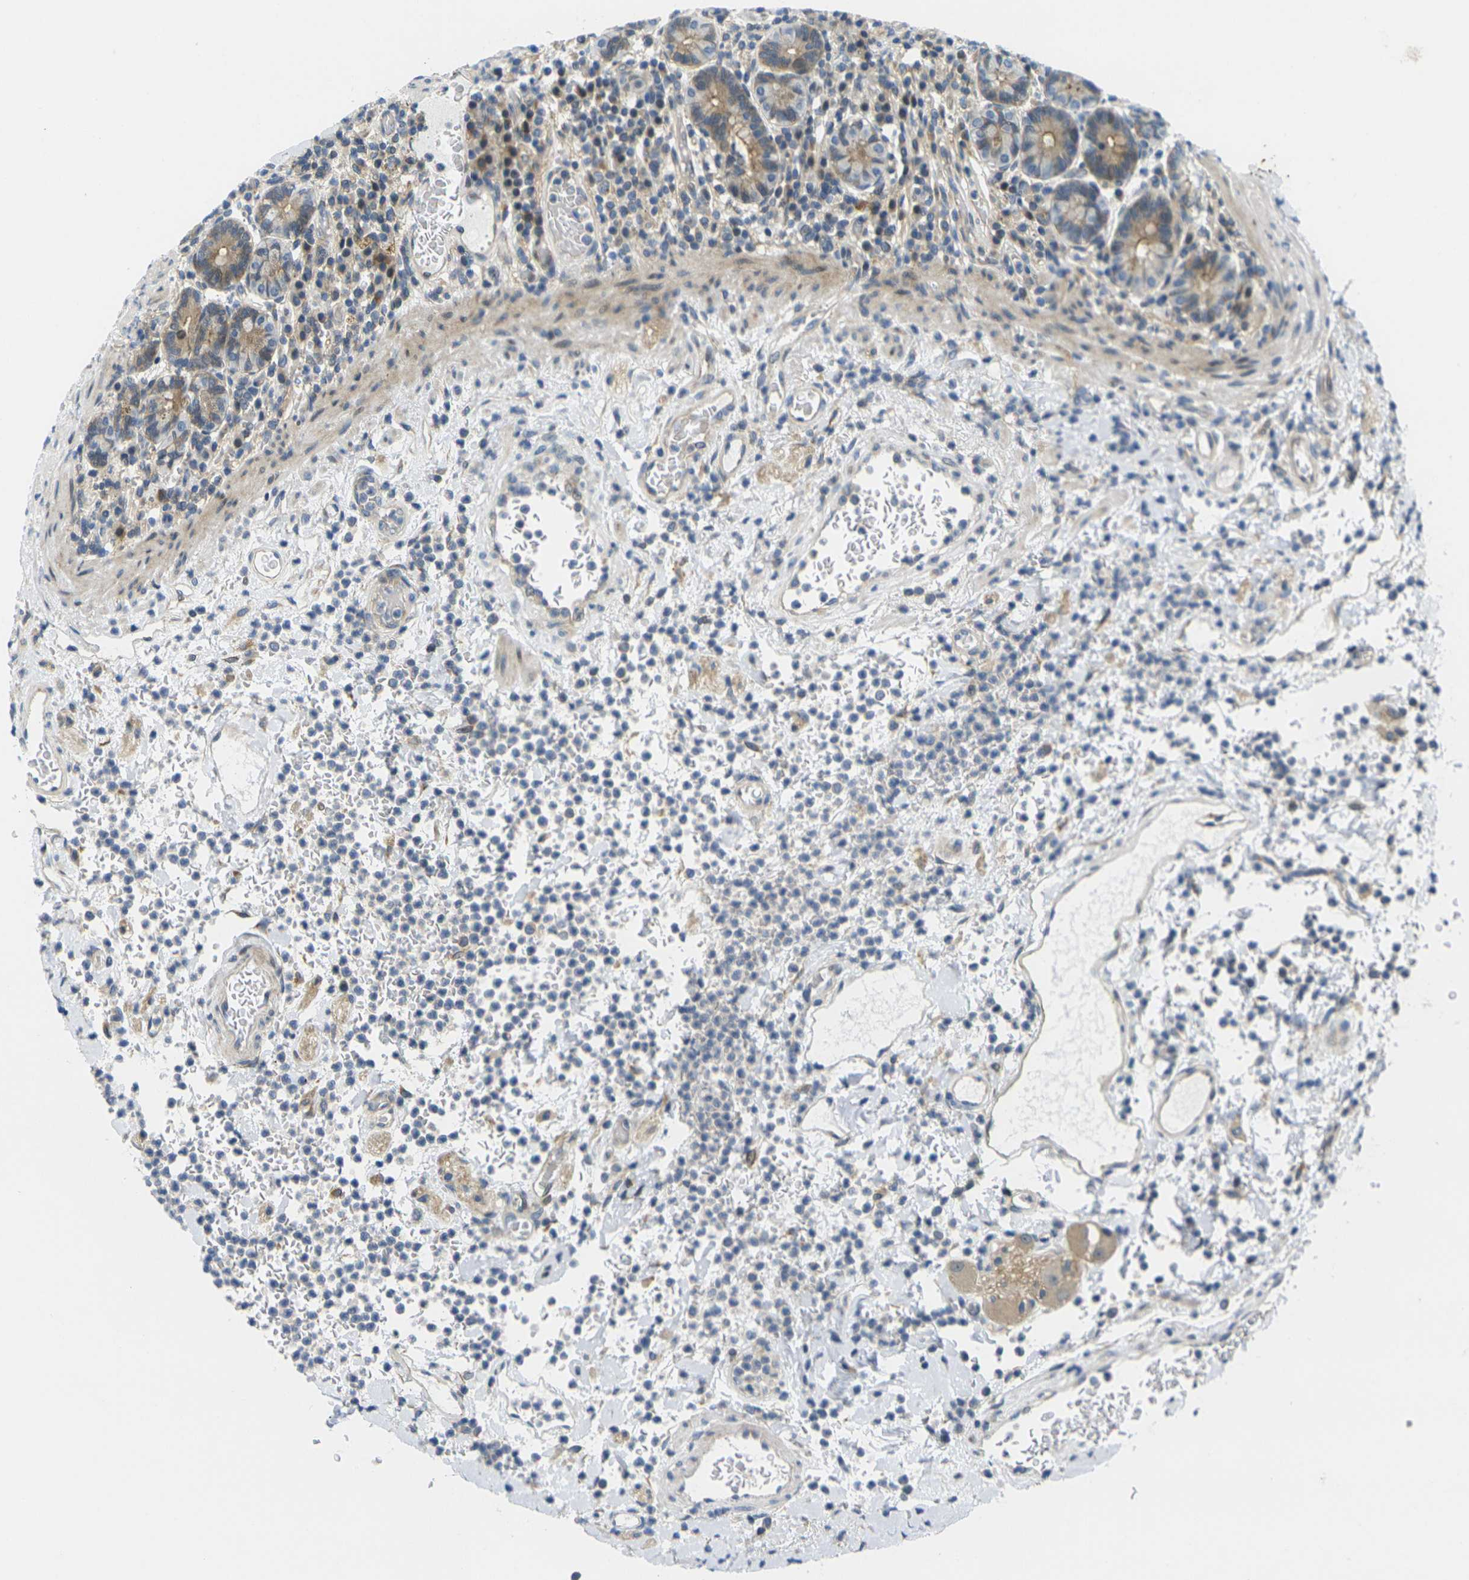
{"staining": {"intensity": "weak", "quantity": "25%-75%", "location": "cytoplasmic/membranous"}, "tissue": "stomach", "cell_type": "Glandular cells", "image_type": "normal", "snomed": [{"axis": "morphology", "description": "Normal tissue, NOS"}, {"axis": "topography", "description": "Stomach, upper"}], "caption": "Brown immunohistochemical staining in normal stomach displays weak cytoplasmic/membranous positivity in about 25%-75% of glandular cells.", "gene": "ROBO2", "patient": {"sex": "male", "age": 68}}